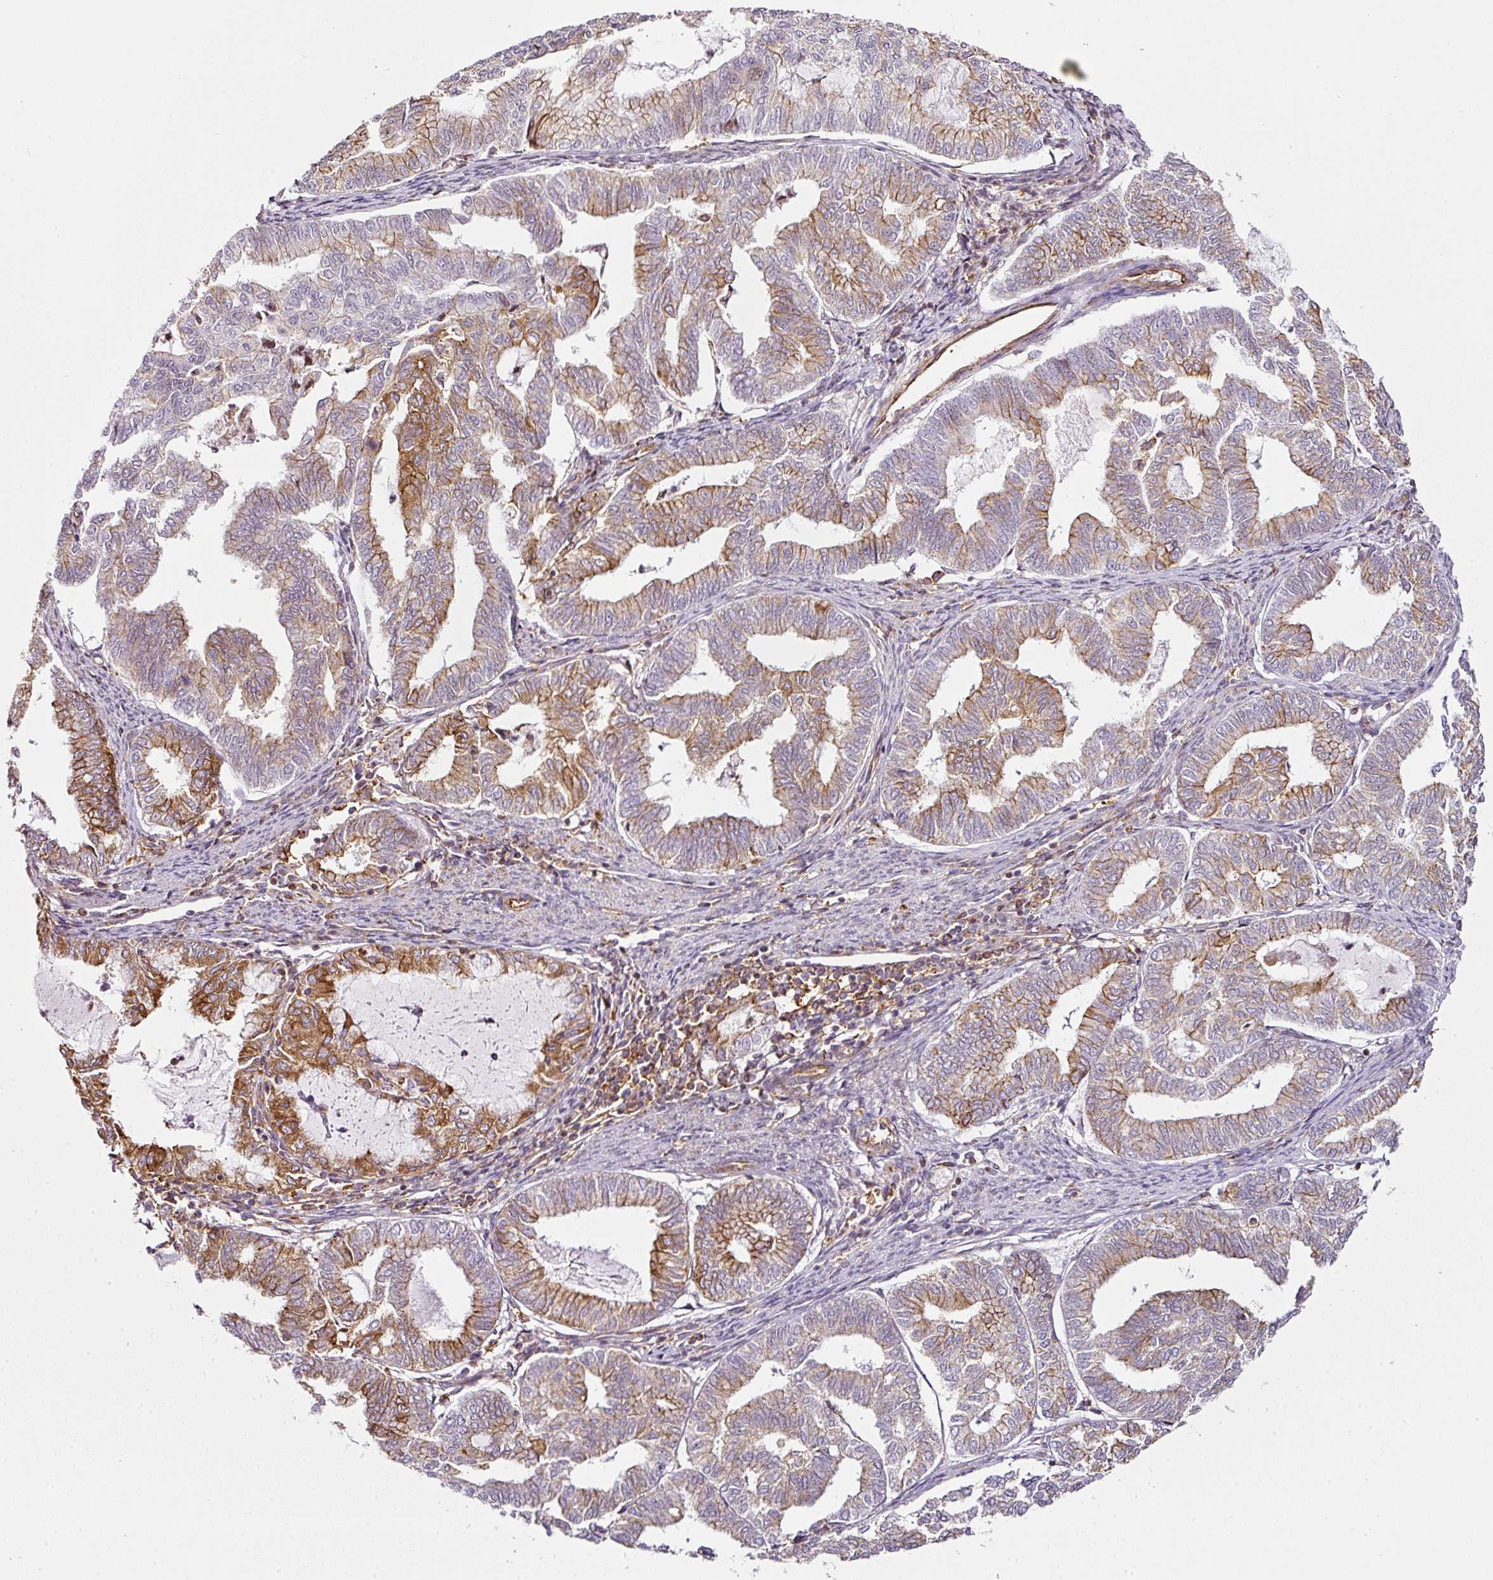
{"staining": {"intensity": "moderate", "quantity": "25%-75%", "location": "cytoplasmic/membranous"}, "tissue": "endometrial cancer", "cell_type": "Tumor cells", "image_type": "cancer", "snomed": [{"axis": "morphology", "description": "Adenocarcinoma, NOS"}, {"axis": "topography", "description": "Endometrium"}], "caption": "Immunohistochemical staining of human endometrial cancer (adenocarcinoma) demonstrates medium levels of moderate cytoplasmic/membranous expression in about 25%-75% of tumor cells. The staining is performed using DAB (3,3'-diaminobenzidine) brown chromogen to label protein expression. The nuclei are counter-stained blue using hematoxylin.", "gene": "SCNM1", "patient": {"sex": "female", "age": 79}}